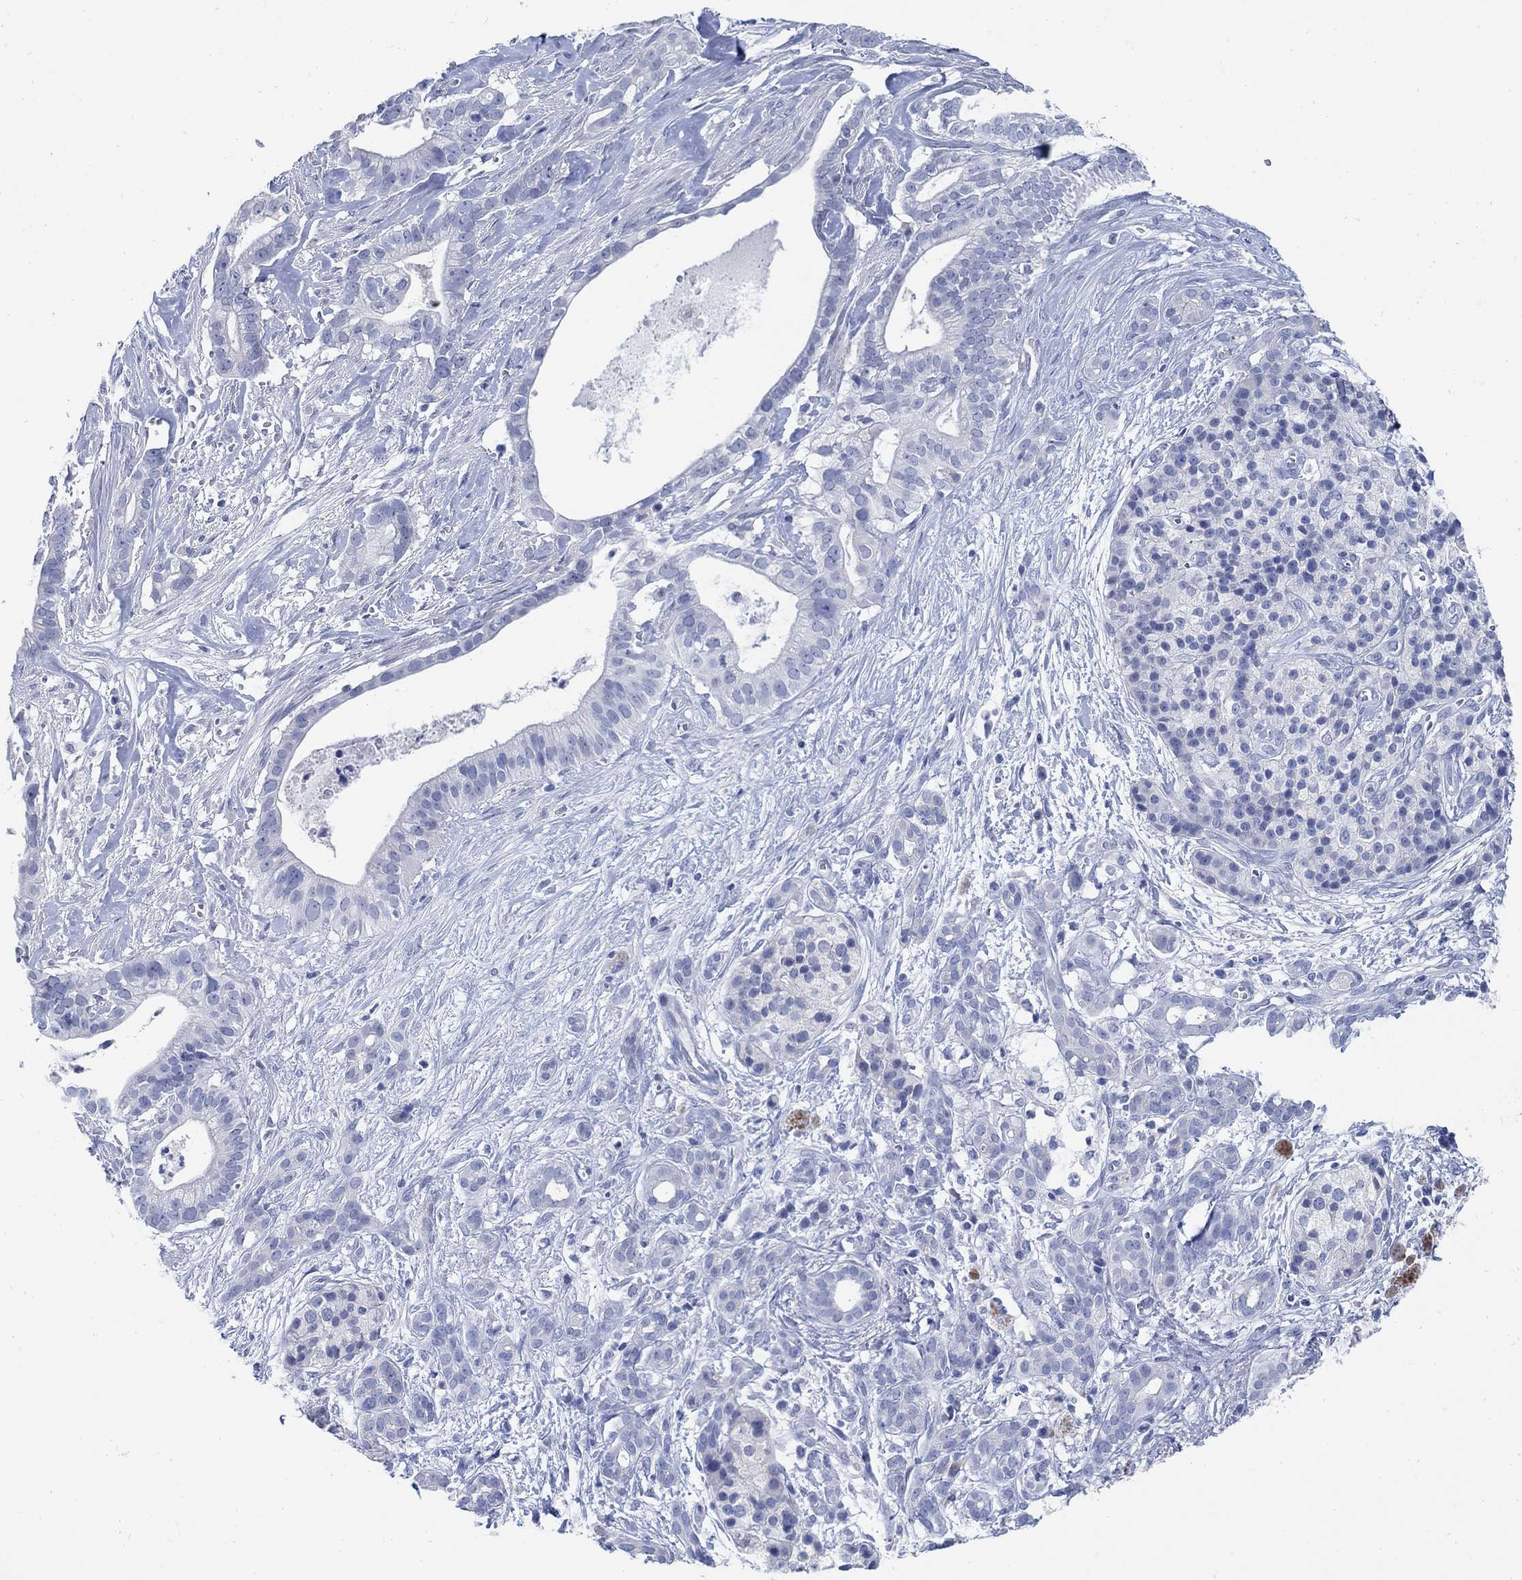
{"staining": {"intensity": "negative", "quantity": "none", "location": "none"}, "tissue": "pancreatic cancer", "cell_type": "Tumor cells", "image_type": "cancer", "snomed": [{"axis": "morphology", "description": "Adenocarcinoma, NOS"}, {"axis": "topography", "description": "Pancreas"}], "caption": "IHC histopathology image of human adenocarcinoma (pancreatic) stained for a protein (brown), which demonstrates no staining in tumor cells.", "gene": "CAMK2N1", "patient": {"sex": "male", "age": 61}}